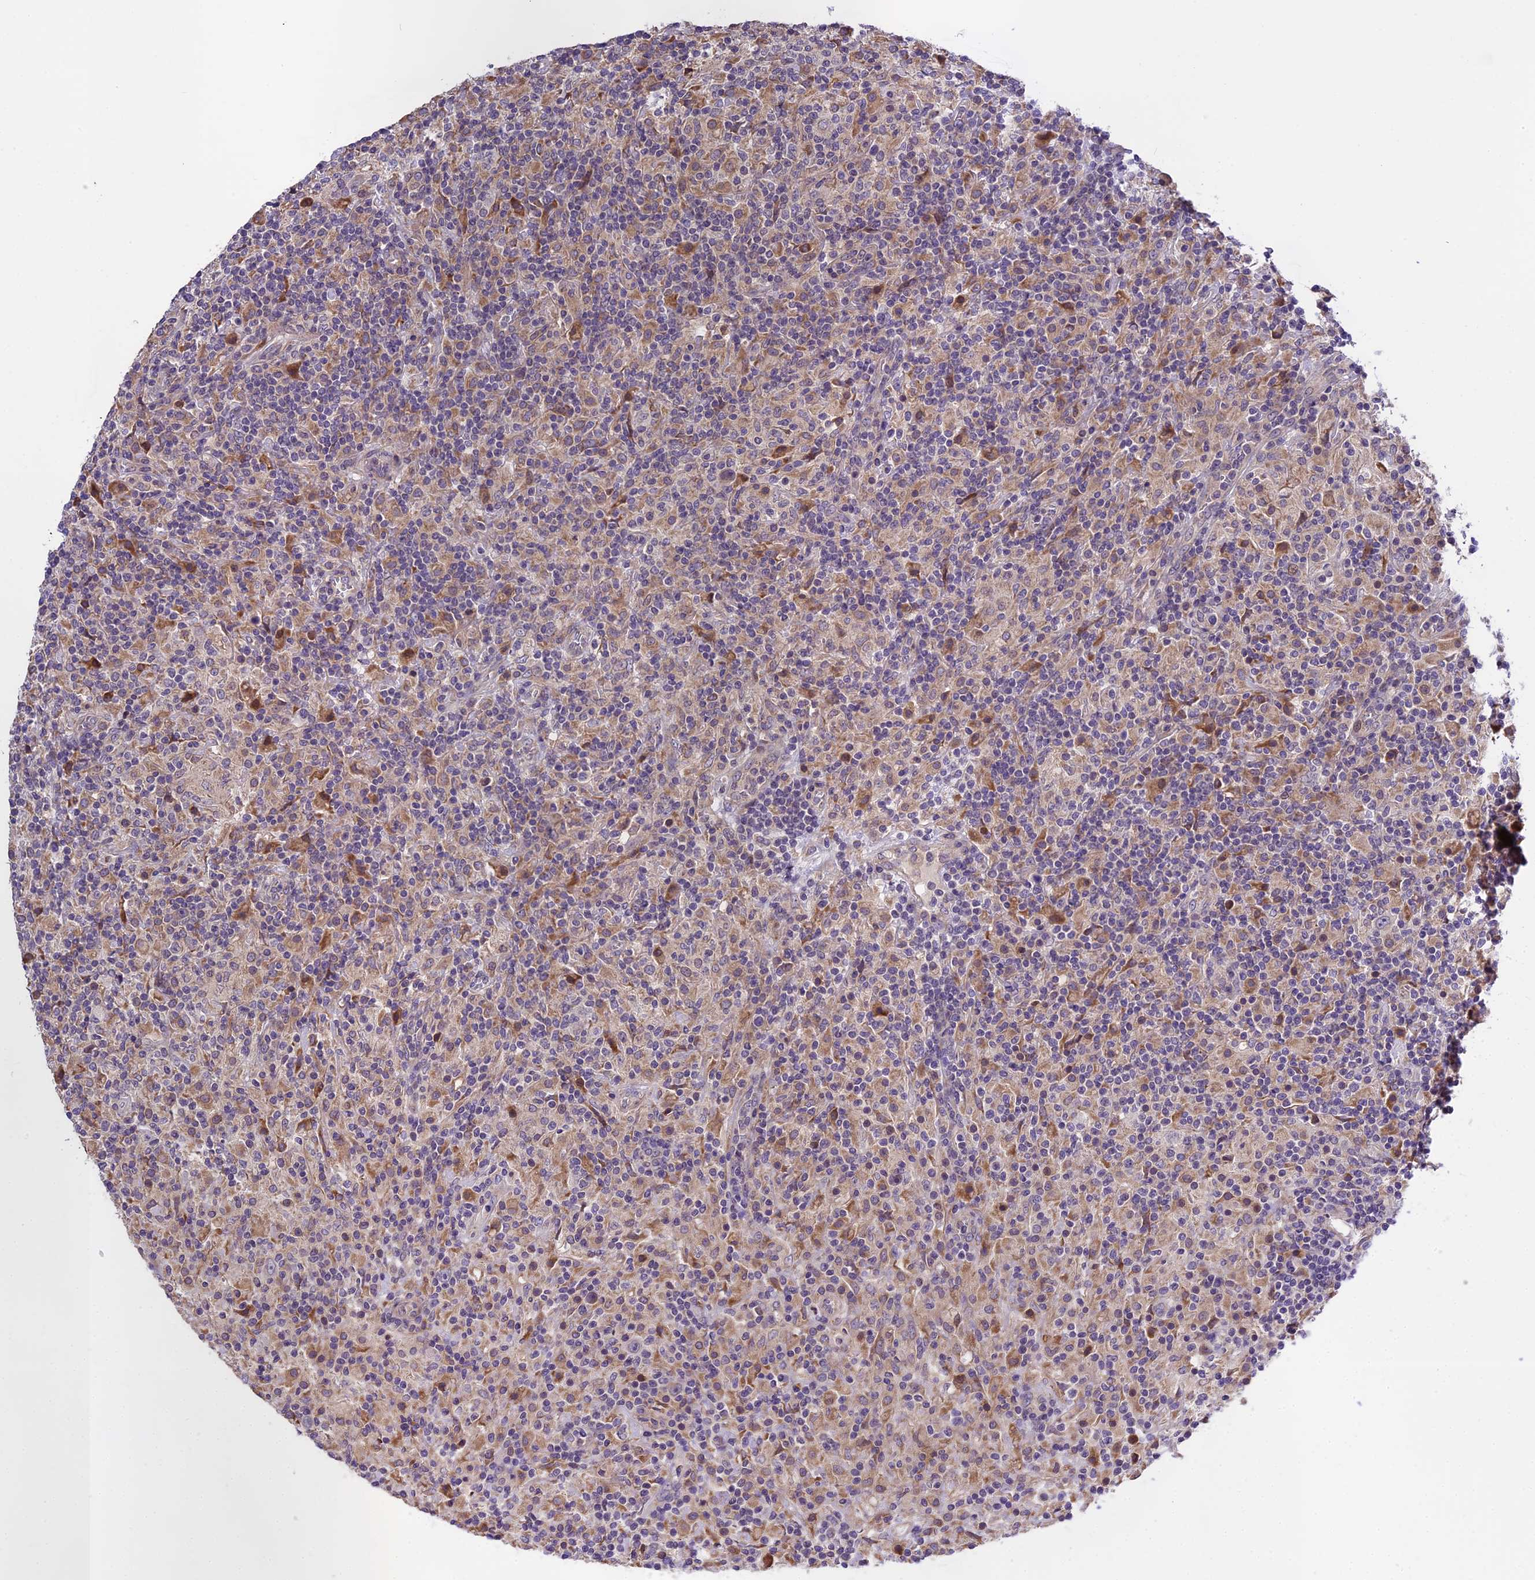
{"staining": {"intensity": "negative", "quantity": "none", "location": "none"}, "tissue": "lymphoma", "cell_type": "Tumor cells", "image_type": "cancer", "snomed": [{"axis": "morphology", "description": "Hodgkin's disease, NOS"}, {"axis": "topography", "description": "Lymph node"}], "caption": "Hodgkin's disease was stained to show a protein in brown. There is no significant positivity in tumor cells.", "gene": "ABCC10", "patient": {"sex": "male", "age": 70}}